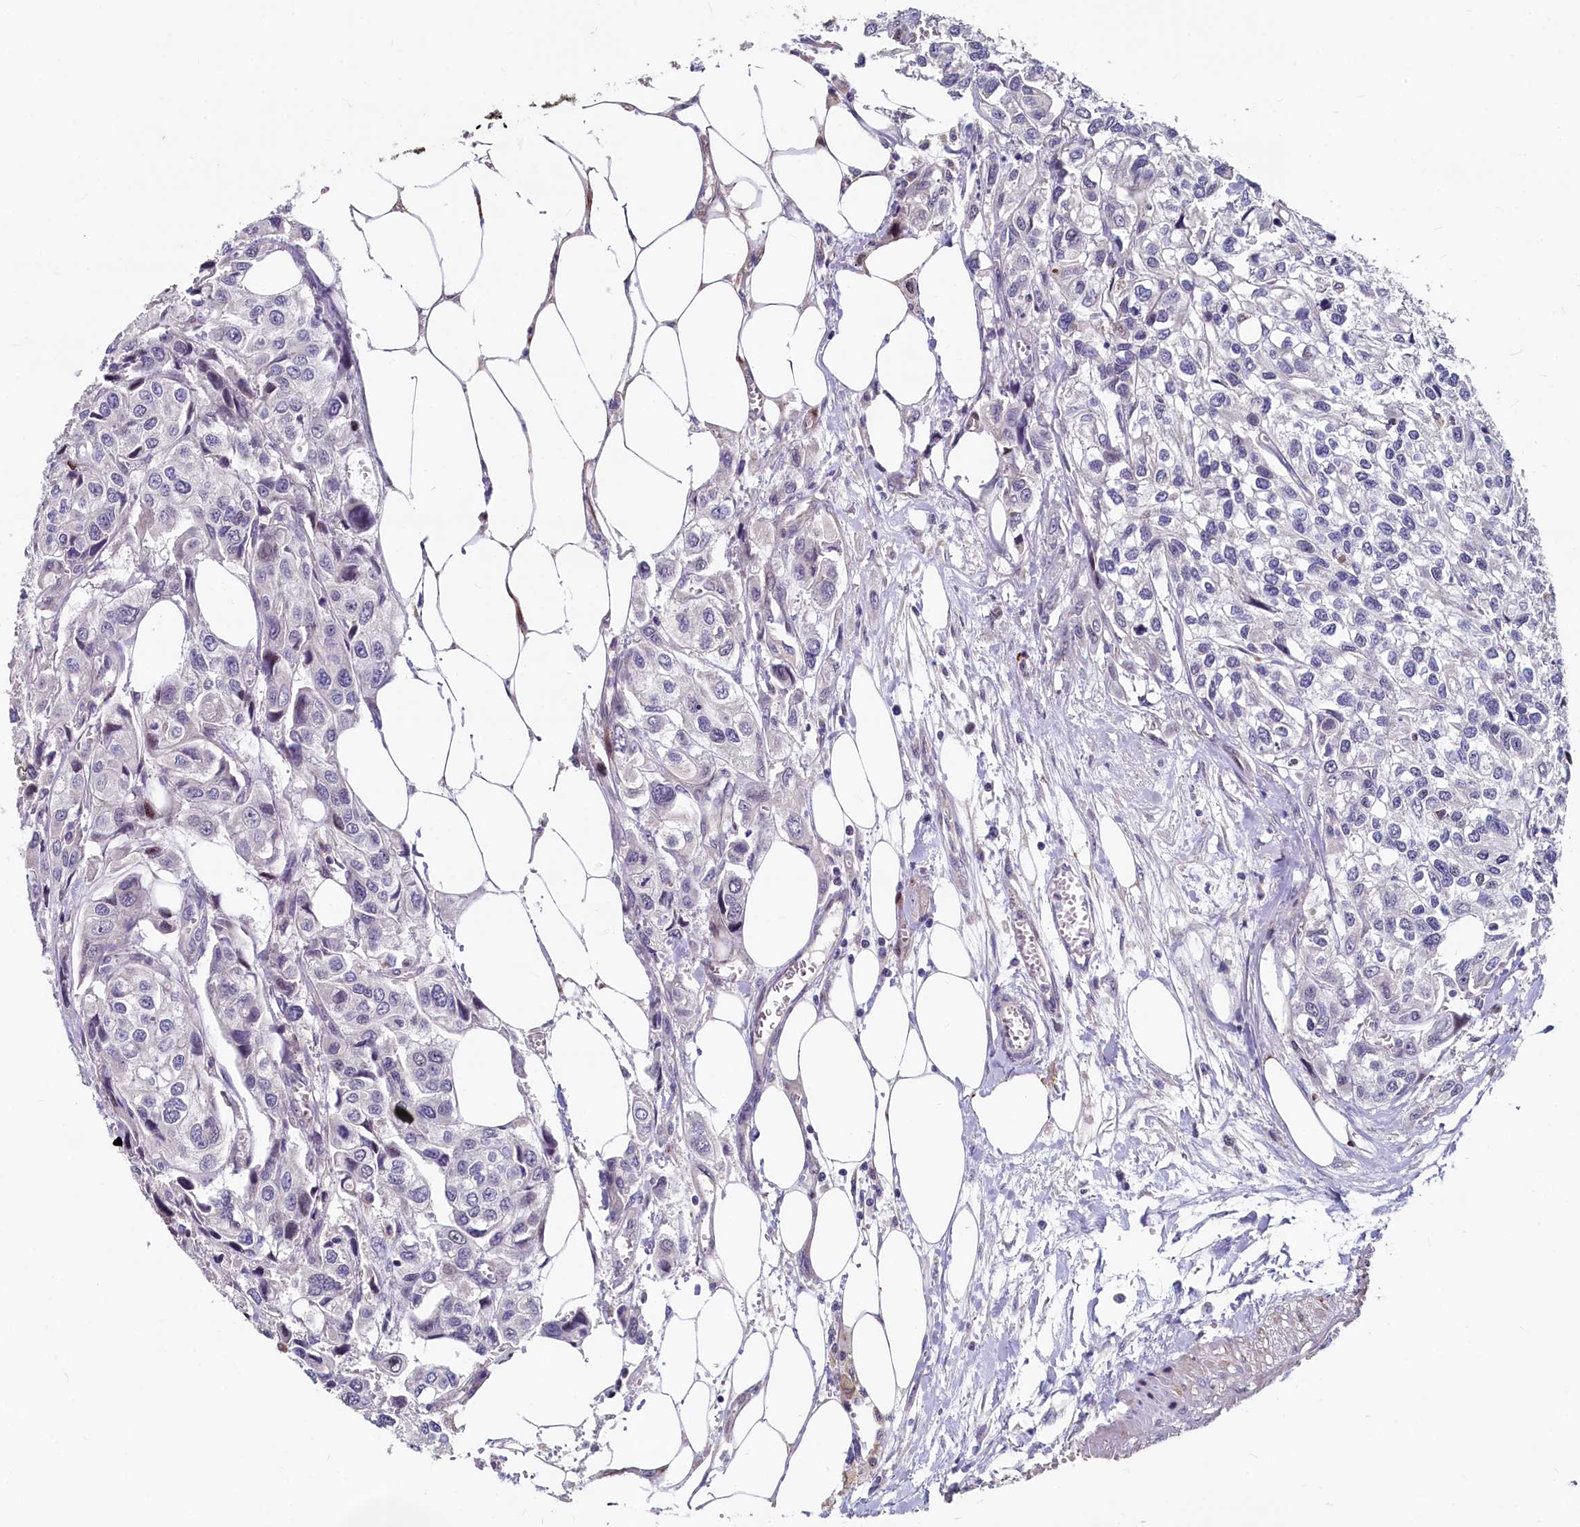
{"staining": {"intensity": "negative", "quantity": "none", "location": "none"}, "tissue": "urothelial cancer", "cell_type": "Tumor cells", "image_type": "cancer", "snomed": [{"axis": "morphology", "description": "Urothelial carcinoma, High grade"}, {"axis": "topography", "description": "Urinary bladder"}], "caption": "Immunohistochemistry image of neoplastic tissue: human urothelial cancer stained with DAB shows no significant protein staining in tumor cells. (DAB (3,3'-diaminobenzidine) immunohistochemistry (IHC) with hematoxylin counter stain).", "gene": "ASXL3", "patient": {"sex": "male", "age": 67}}